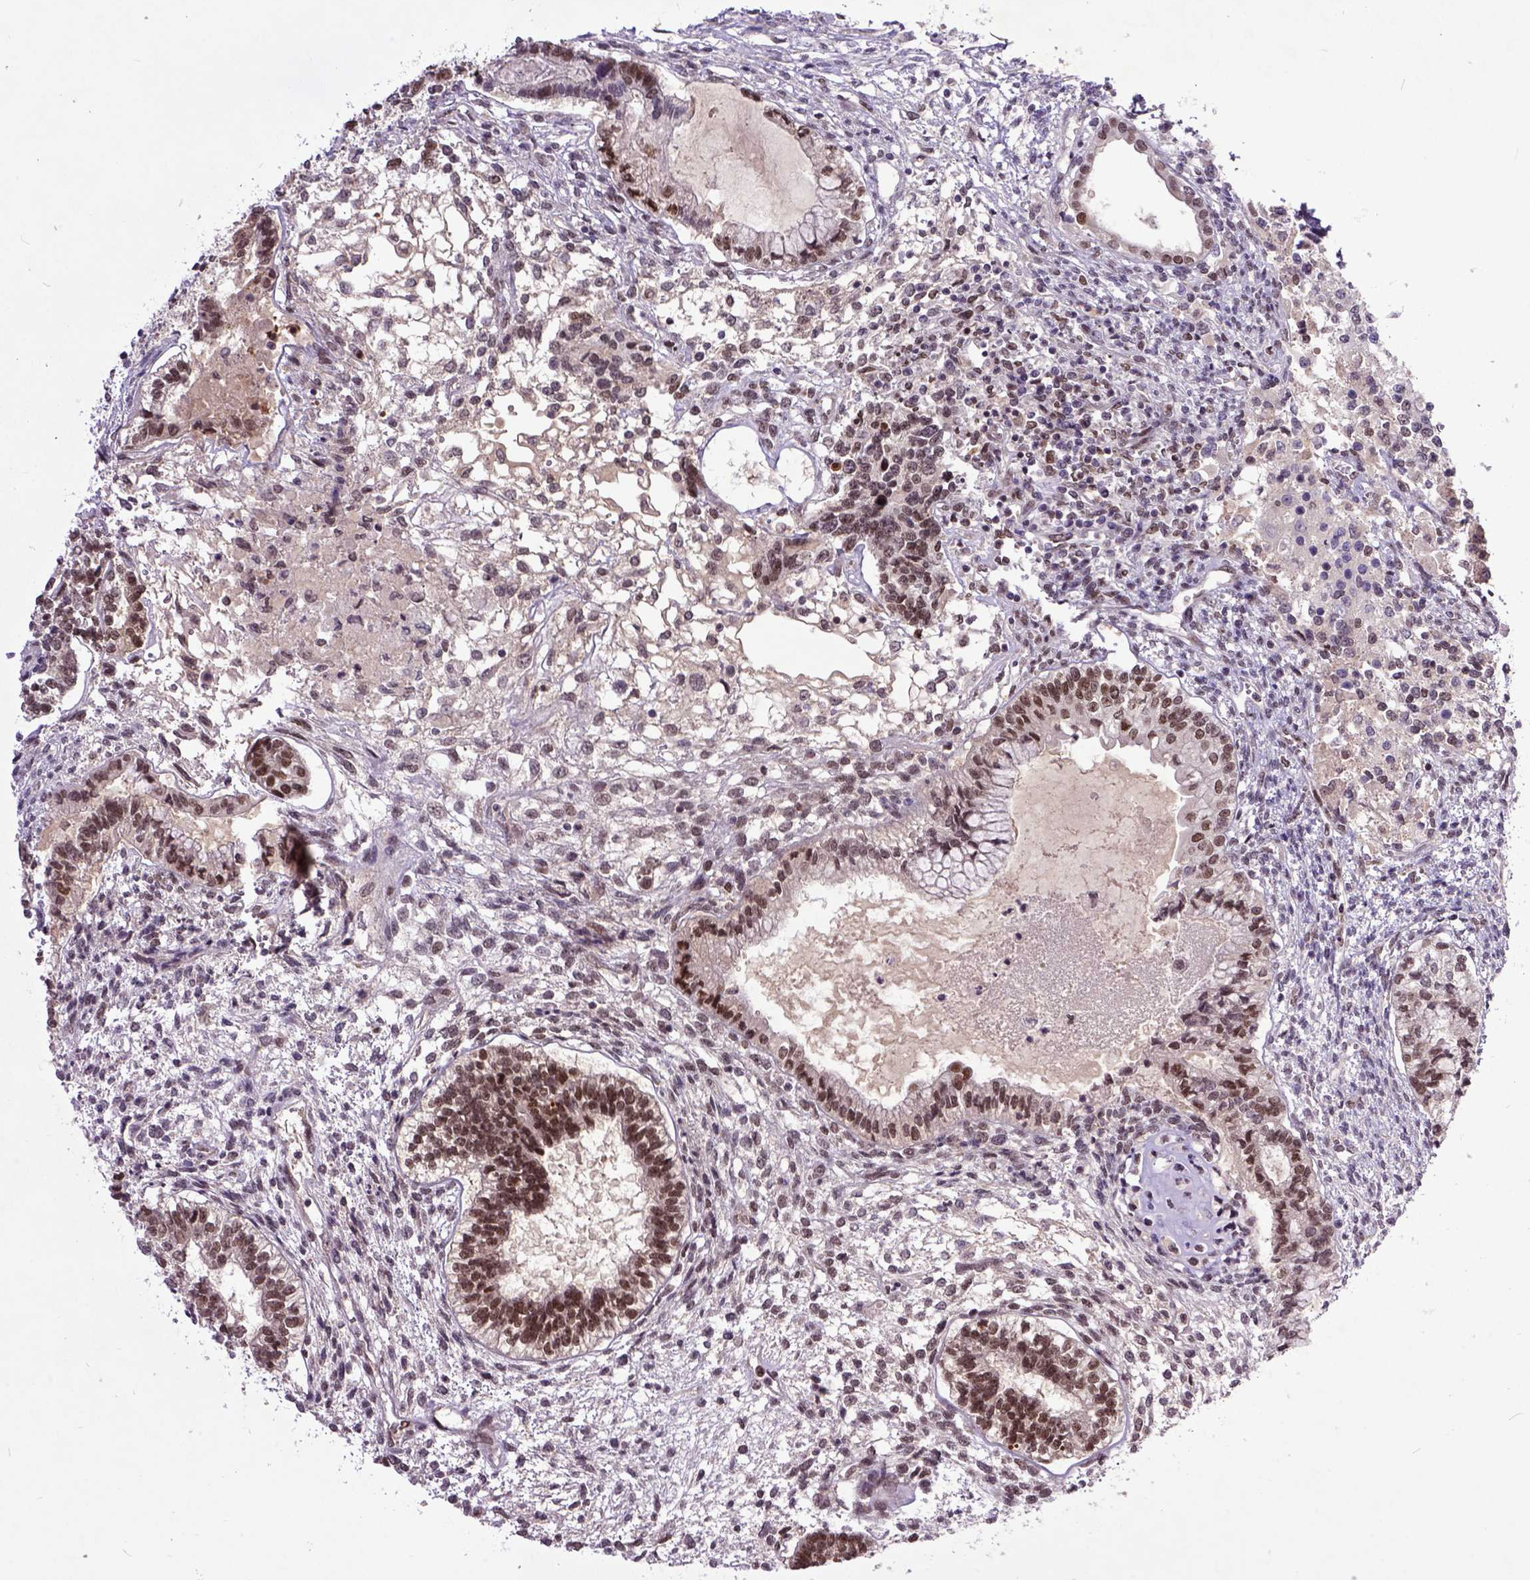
{"staining": {"intensity": "moderate", "quantity": ">75%", "location": "nuclear"}, "tissue": "testis cancer", "cell_type": "Tumor cells", "image_type": "cancer", "snomed": [{"axis": "morphology", "description": "Carcinoma, Embryonal, NOS"}, {"axis": "topography", "description": "Testis"}], "caption": "Embryonal carcinoma (testis) was stained to show a protein in brown. There is medium levels of moderate nuclear positivity in approximately >75% of tumor cells.", "gene": "RCC2", "patient": {"sex": "male", "age": 37}}